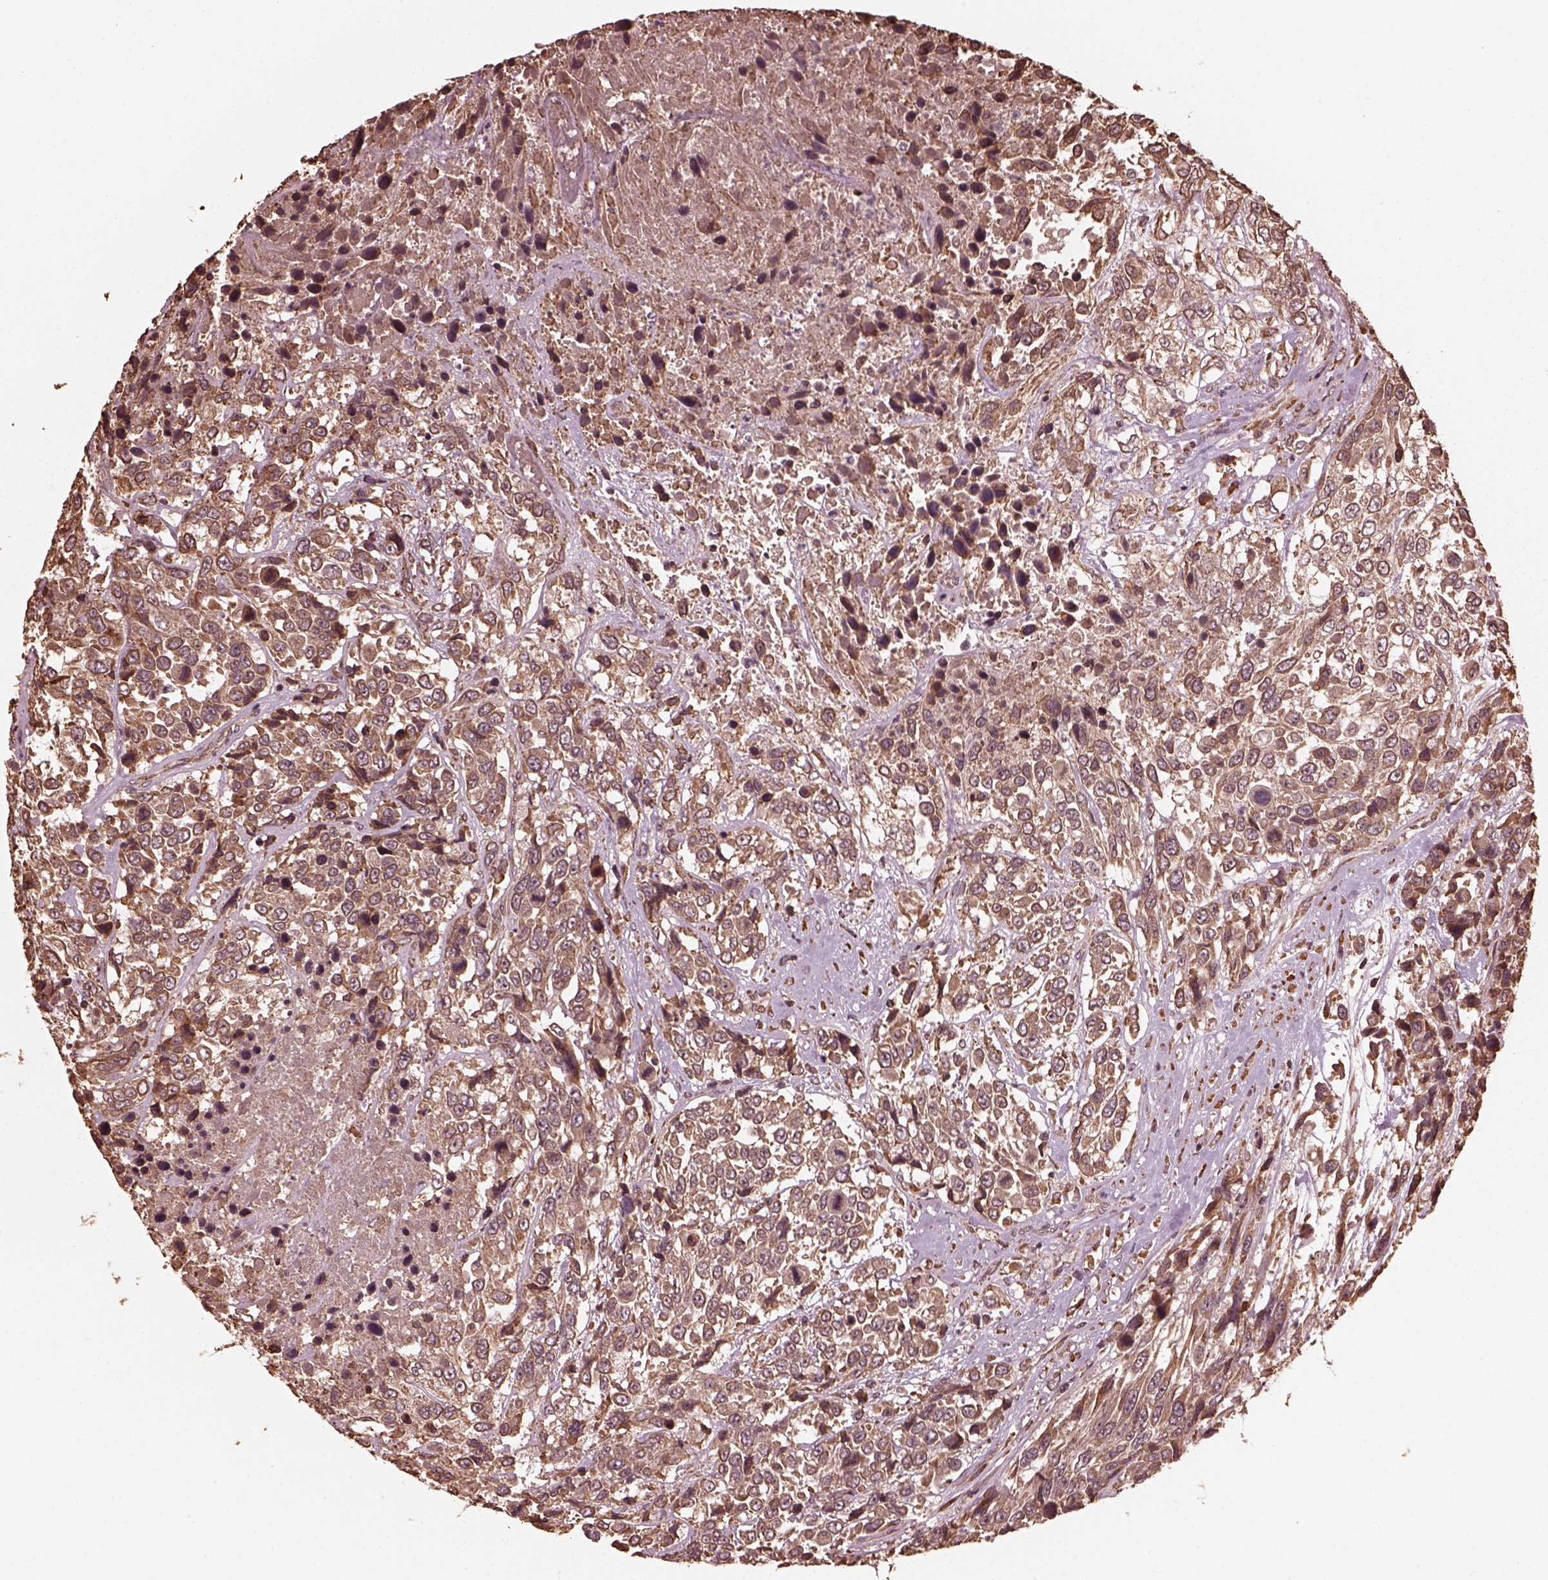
{"staining": {"intensity": "moderate", "quantity": ">75%", "location": "cytoplasmic/membranous"}, "tissue": "urothelial cancer", "cell_type": "Tumor cells", "image_type": "cancer", "snomed": [{"axis": "morphology", "description": "Urothelial carcinoma, High grade"}, {"axis": "topography", "description": "Urinary bladder"}], "caption": "Tumor cells reveal medium levels of moderate cytoplasmic/membranous positivity in about >75% of cells in human urothelial cancer.", "gene": "ZNF292", "patient": {"sex": "female", "age": 70}}